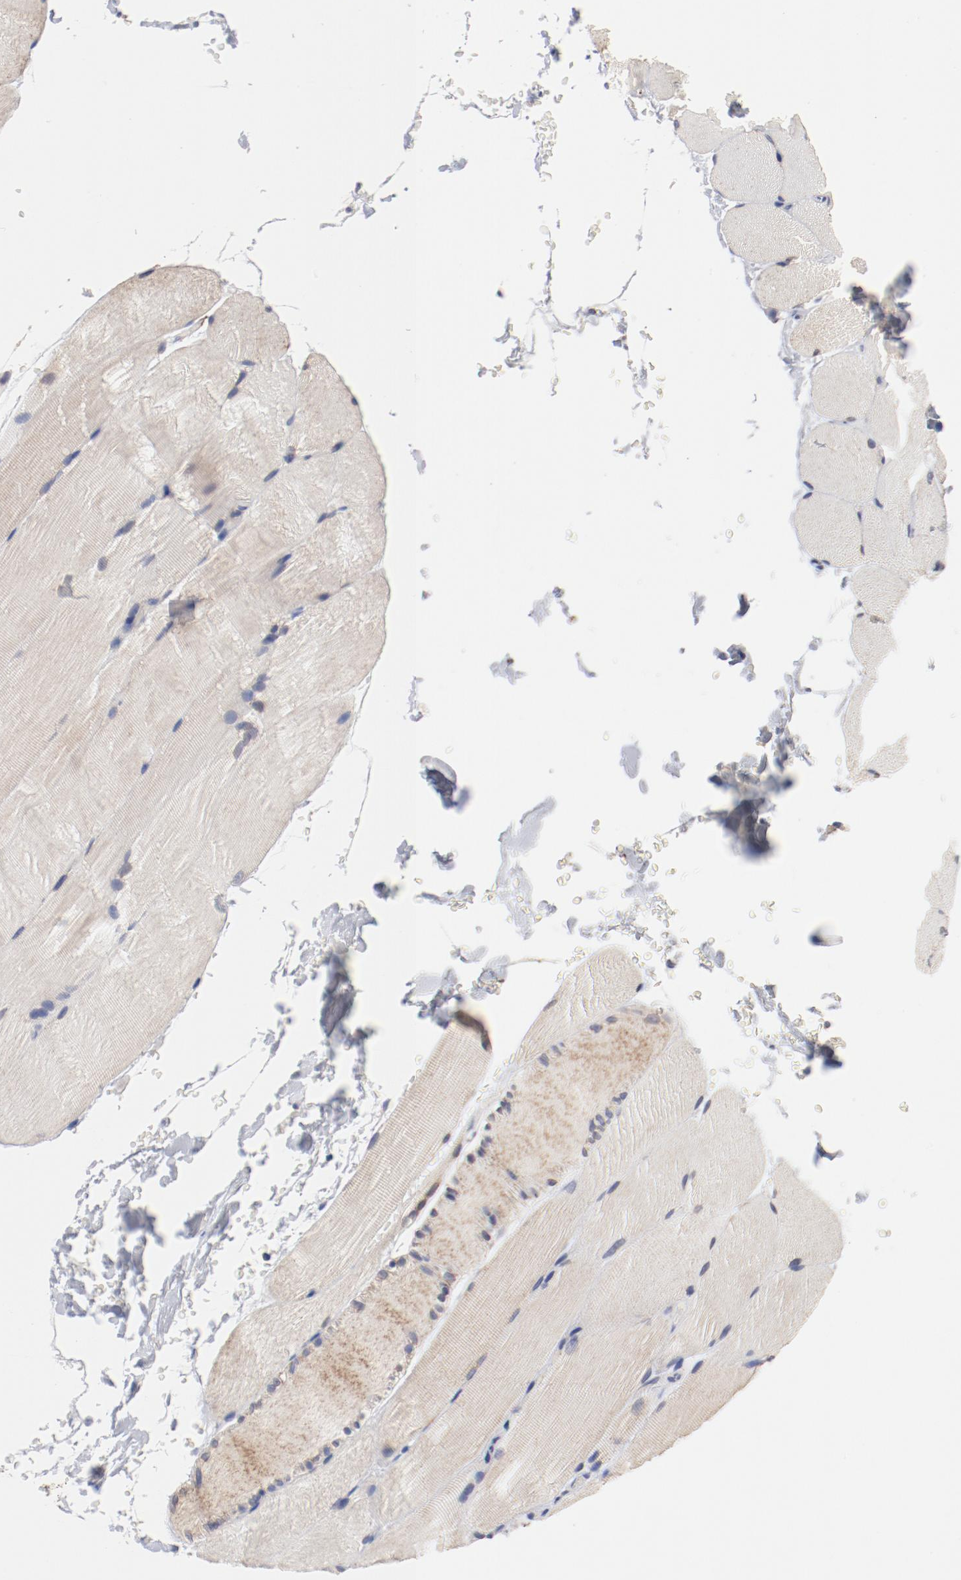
{"staining": {"intensity": "moderate", "quantity": ">75%", "location": "cytoplasmic/membranous"}, "tissue": "skeletal muscle", "cell_type": "Myocytes", "image_type": "normal", "snomed": [{"axis": "morphology", "description": "Normal tissue, NOS"}, {"axis": "topography", "description": "Skeletal muscle"}, {"axis": "topography", "description": "Parathyroid gland"}], "caption": "Approximately >75% of myocytes in unremarkable human skeletal muscle reveal moderate cytoplasmic/membranous protein positivity as visualized by brown immunohistochemical staining.", "gene": "NDUFV2", "patient": {"sex": "female", "age": 37}}